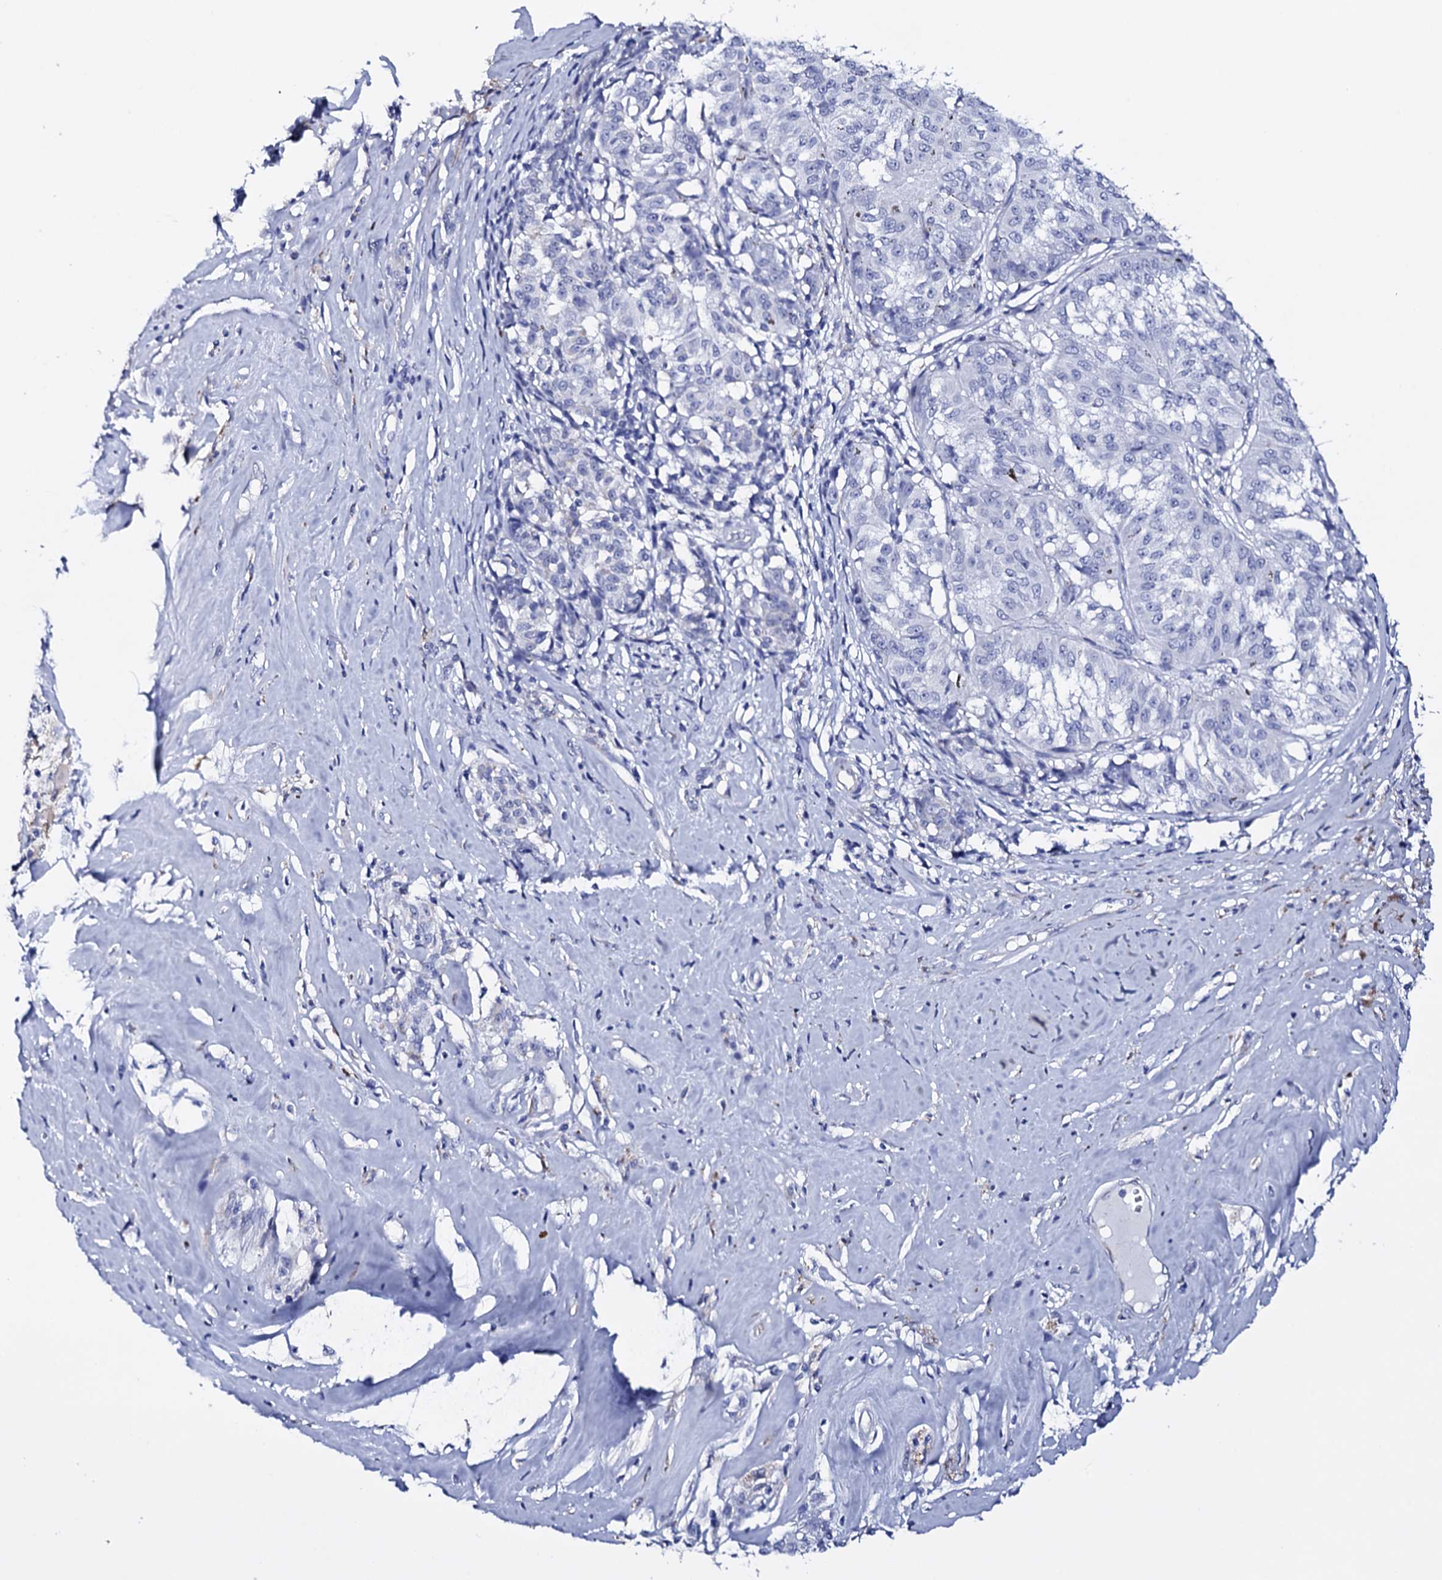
{"staining": {"intensity": "negative", "quantity": "none", "location": "none"}, "tissue": "melanoma", "cell_type": "Tumor cells", "image_type": "cancer", "snomed": [{"axis": "morphology", "description": "Malignant melanoma, NOS"}, {"axis": "topography", "description": "Skin"}], "caption": "This is an immunohistochemistry image of malignant melanoma. There is no staining in tumor cells.", "gene": "ITPRID2", "patient": {"sex": "female", "age": 72}}